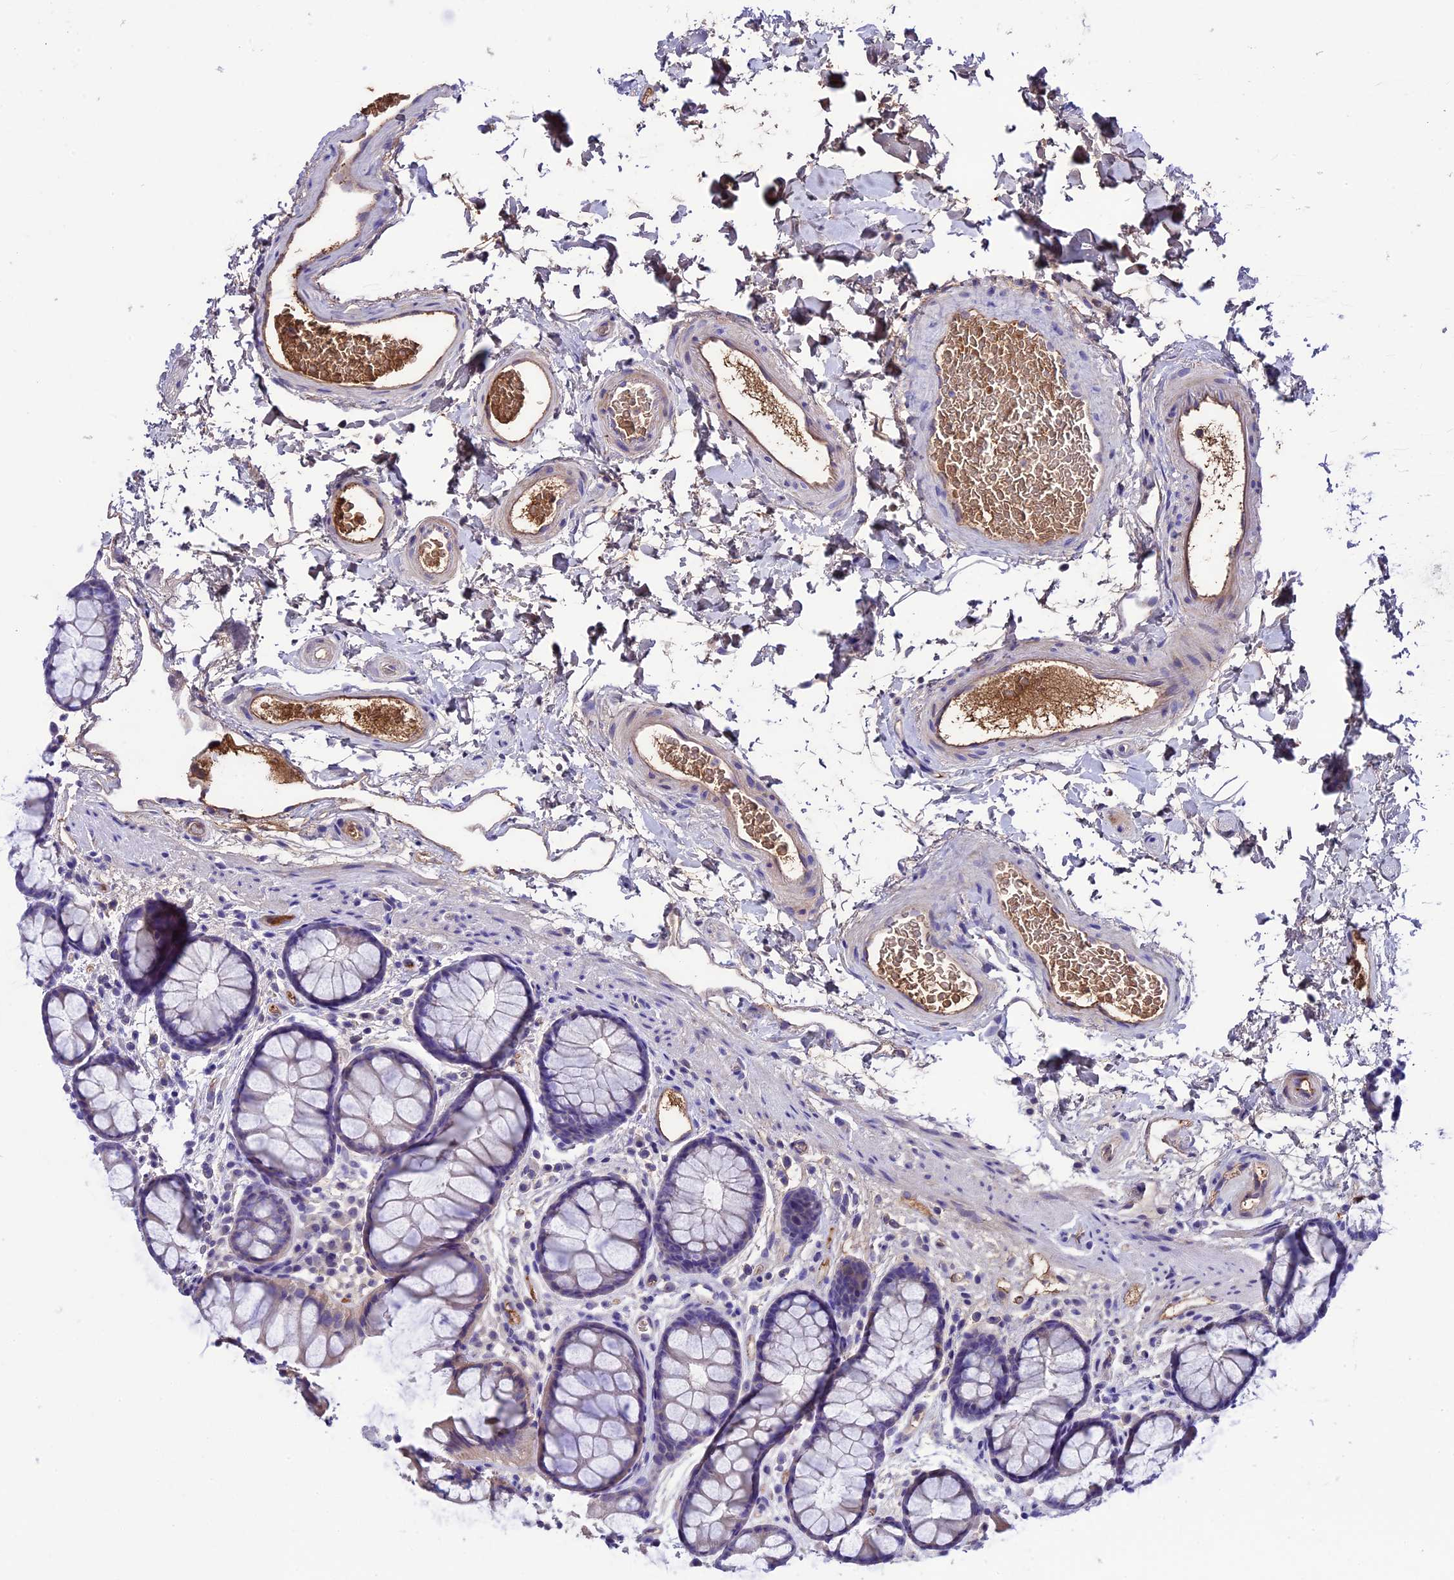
{"staining": {"intensity": "moderate", "quantity": ">75%", "location": "cytoplasmic/membranous"}, "tissue": "colon", "cell_type": "Endothelial cells", "image_type": "normal", "snomed": [{"axis": "morphology", "description": "Normal tissue, NOS"}, {"axis": "topography", "description": "Colon"}], "caption": "Protein staining of unremarkable colon exhibits moderate cytoplasmic/membranous staining in approximately >75% of endothelial cells. The staining is performed using DAB (3,3'-diaminobenzidine) brown chromogen to label protein expression. The nuclei are counter-stained blue using hematoxylin.", "gene": "TCP11L2", "patient": {"sex": "female", "age": 82}}